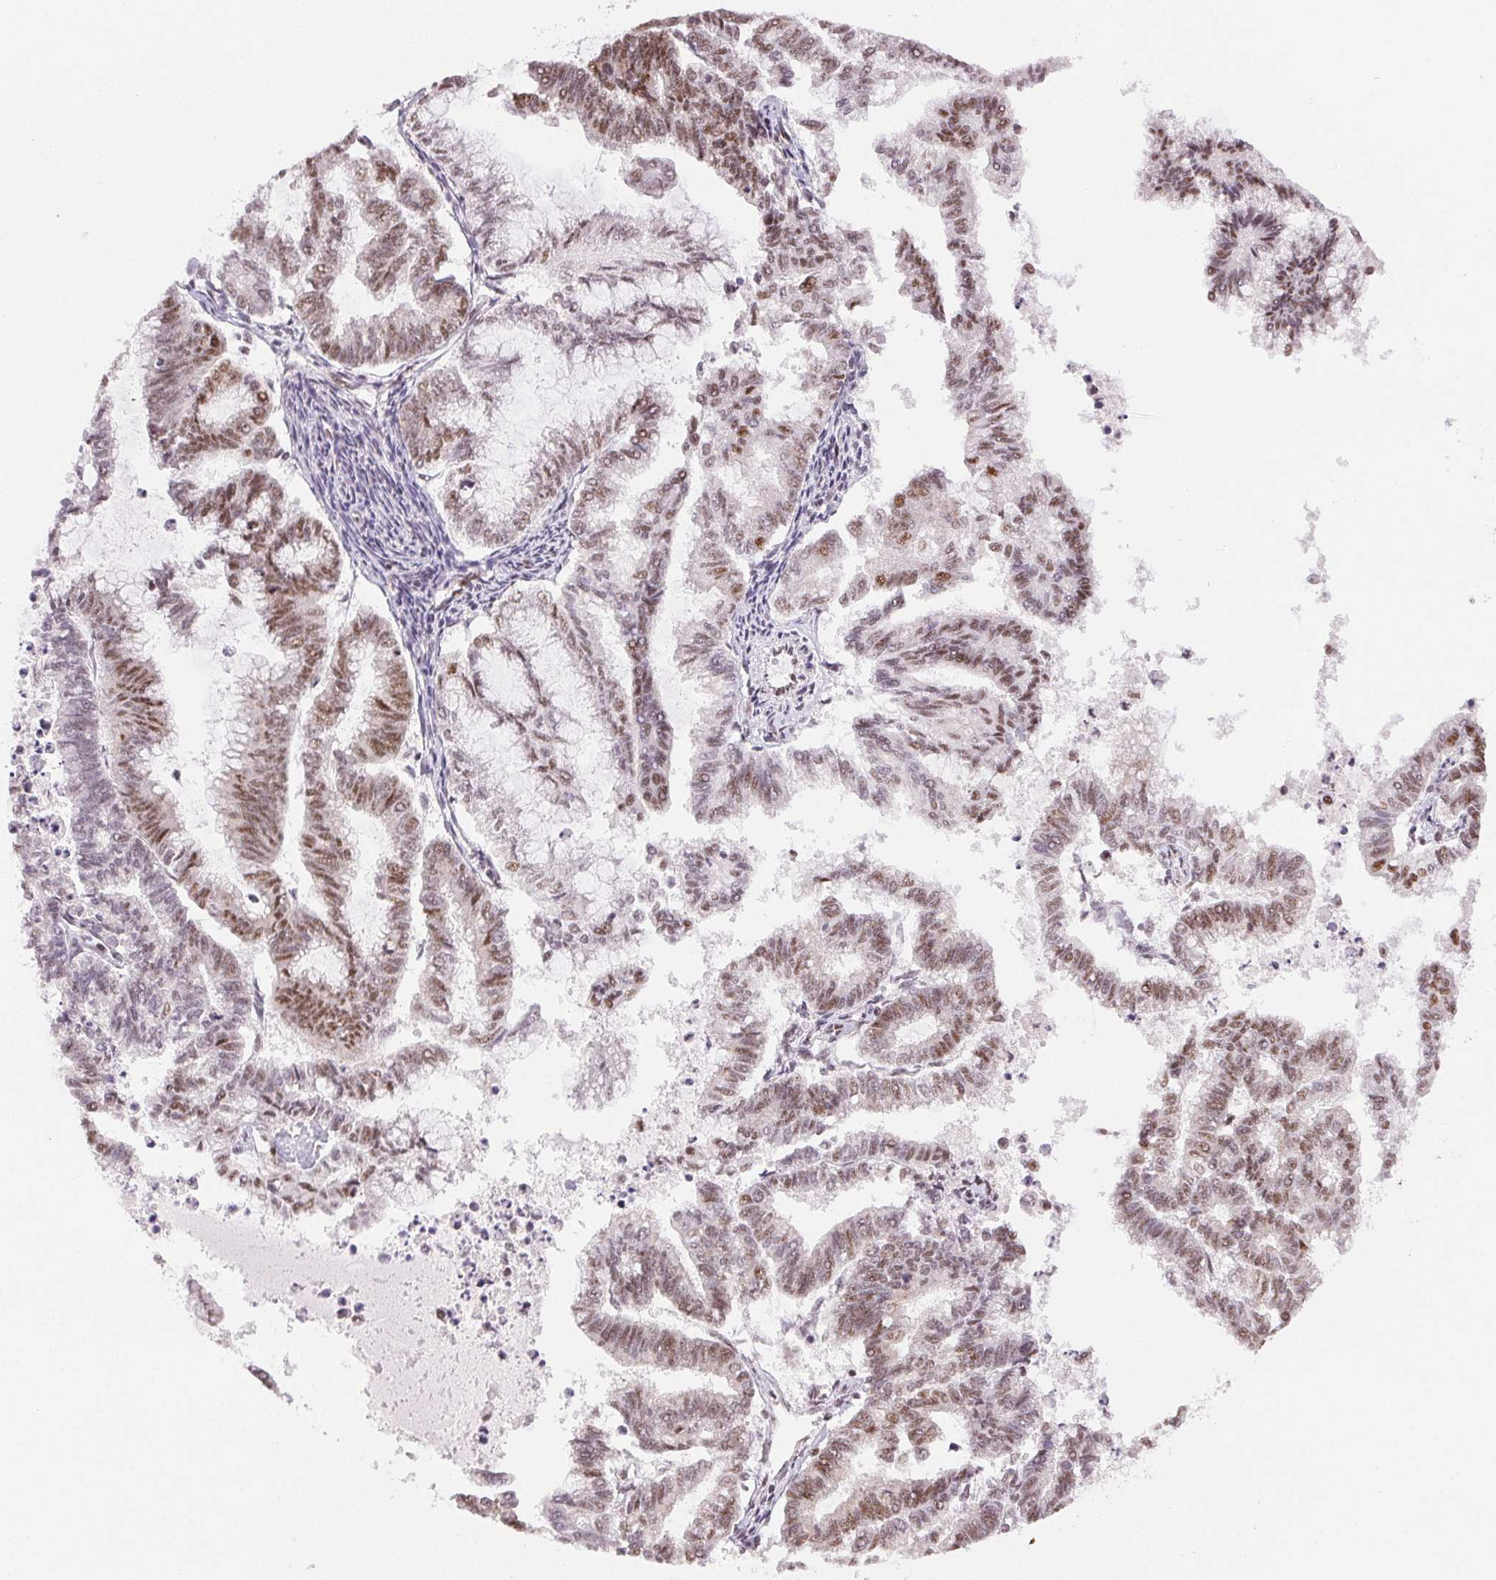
{"staining": {"intensity": "moderate", "quantity": "25%-75%", "location": "nuclear"}, "tissue": "endometrial cancer", "cell_type": "Tumor cells", "image_type": "cancer", "snomed": [{"axis": "morphology", "description": "Adenocarcinoma, NOS"}, {"axis": "topography", "description": "Endometrium"}], "caption": "This photomicrograph demonstrates IHC staining of endometrial cancer (adenocarcinoma), with medium moderate nuclear positivity in about 25%-75% of tumor cells.", "gene": "IK", "patient": {"sex": "female", "age": 79}}